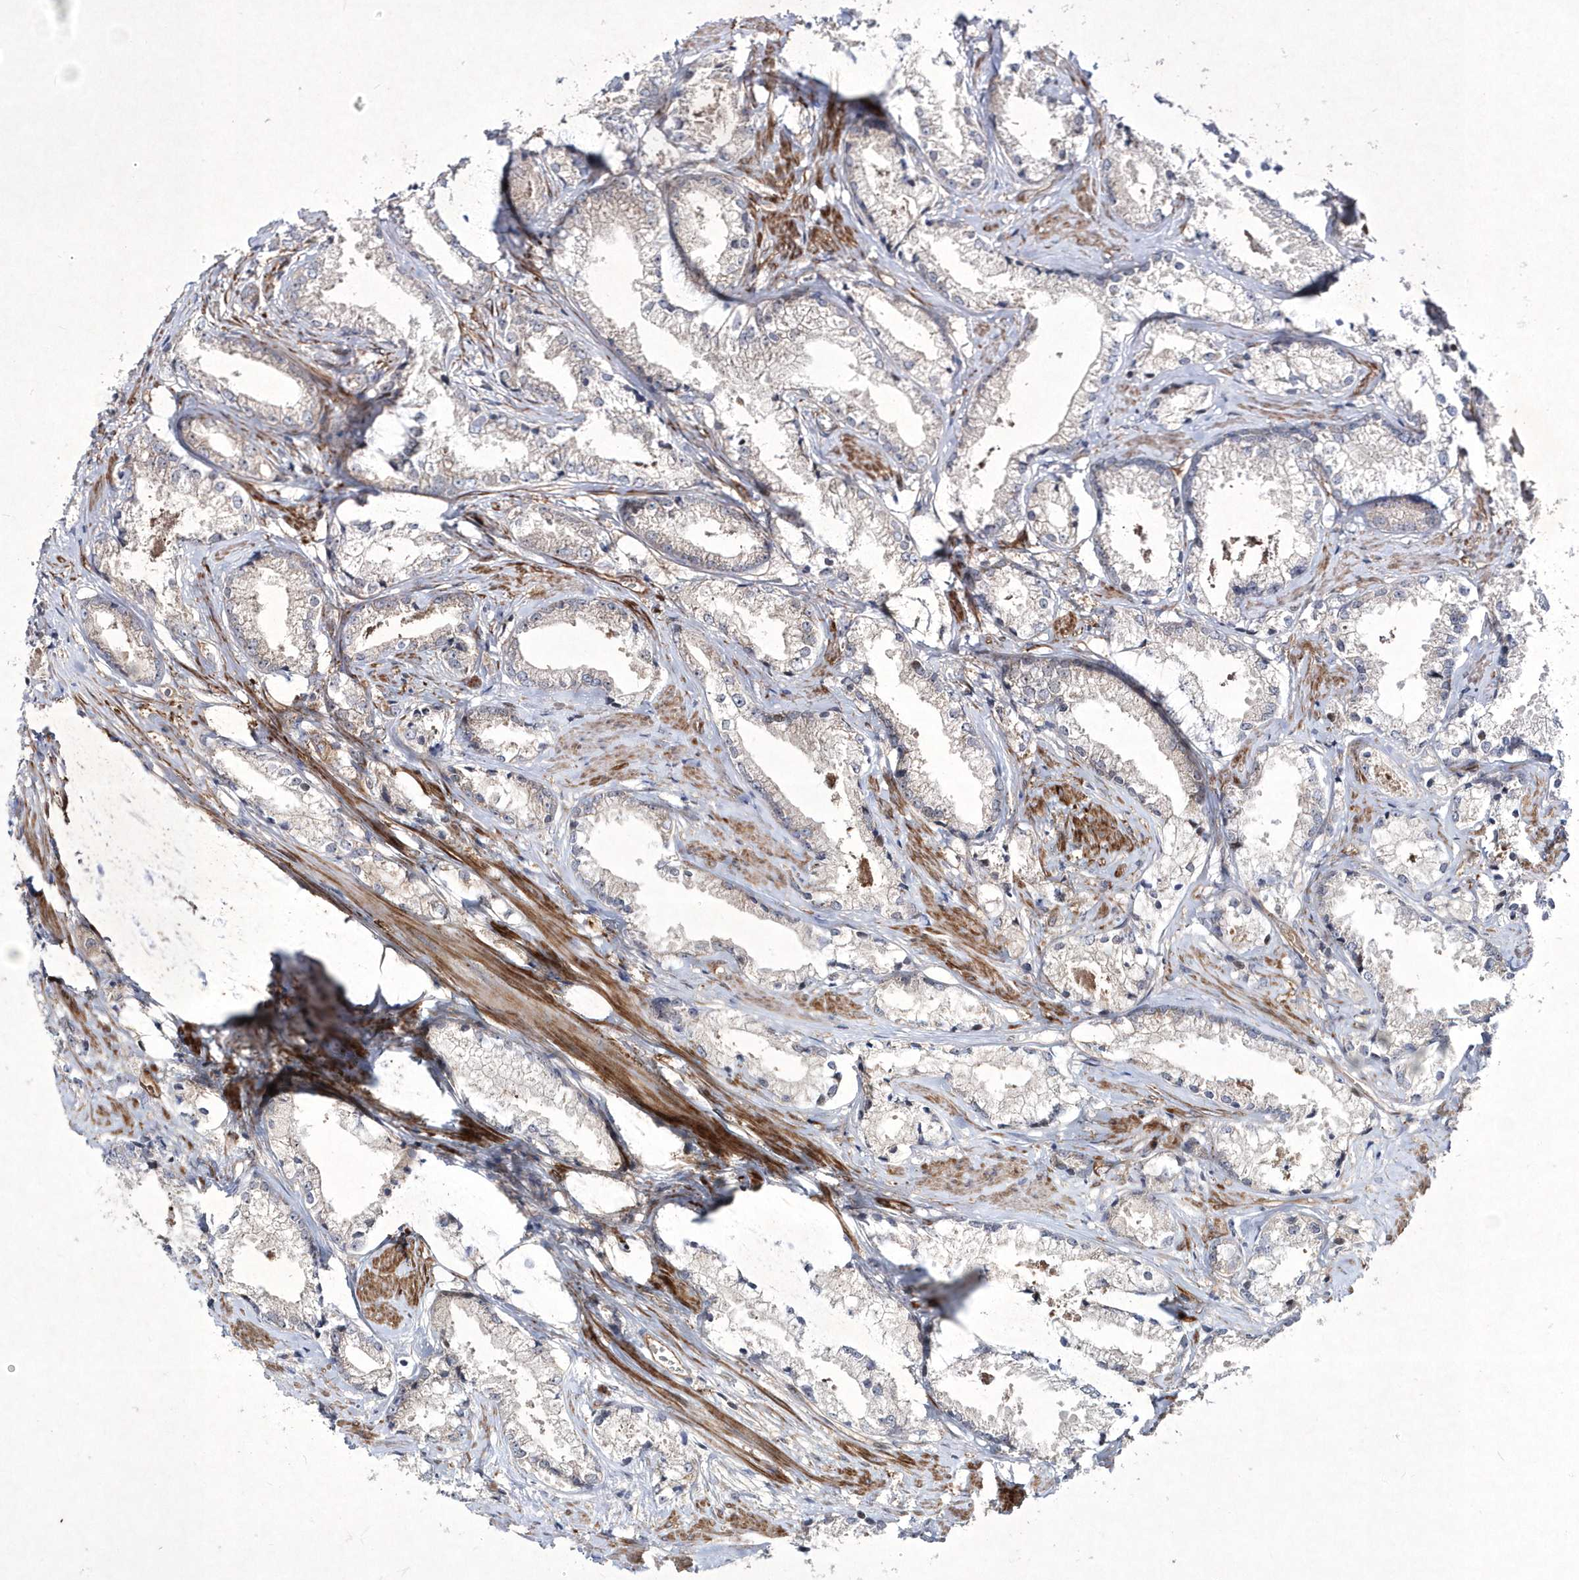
{"staining": {"intensity": "negative", "quantity": "none", "location": "none"}, "tissue": "prostate cancer", "cell_type": "Tumor cells", "image_type": "cancer", "snomed": [{"axis": "morphology", "description": "Adenocarcinoma, High grade"}, {"axis": "topography", "description": "Prostate"}], "caption": "Prostate cancer (adenocarcinoma (high-grade)) was stained to show a protein in brown. There is no significant expression in tumor cells.", "gene": "DSPP", "patient": {"sex": "male", "age": 66}}